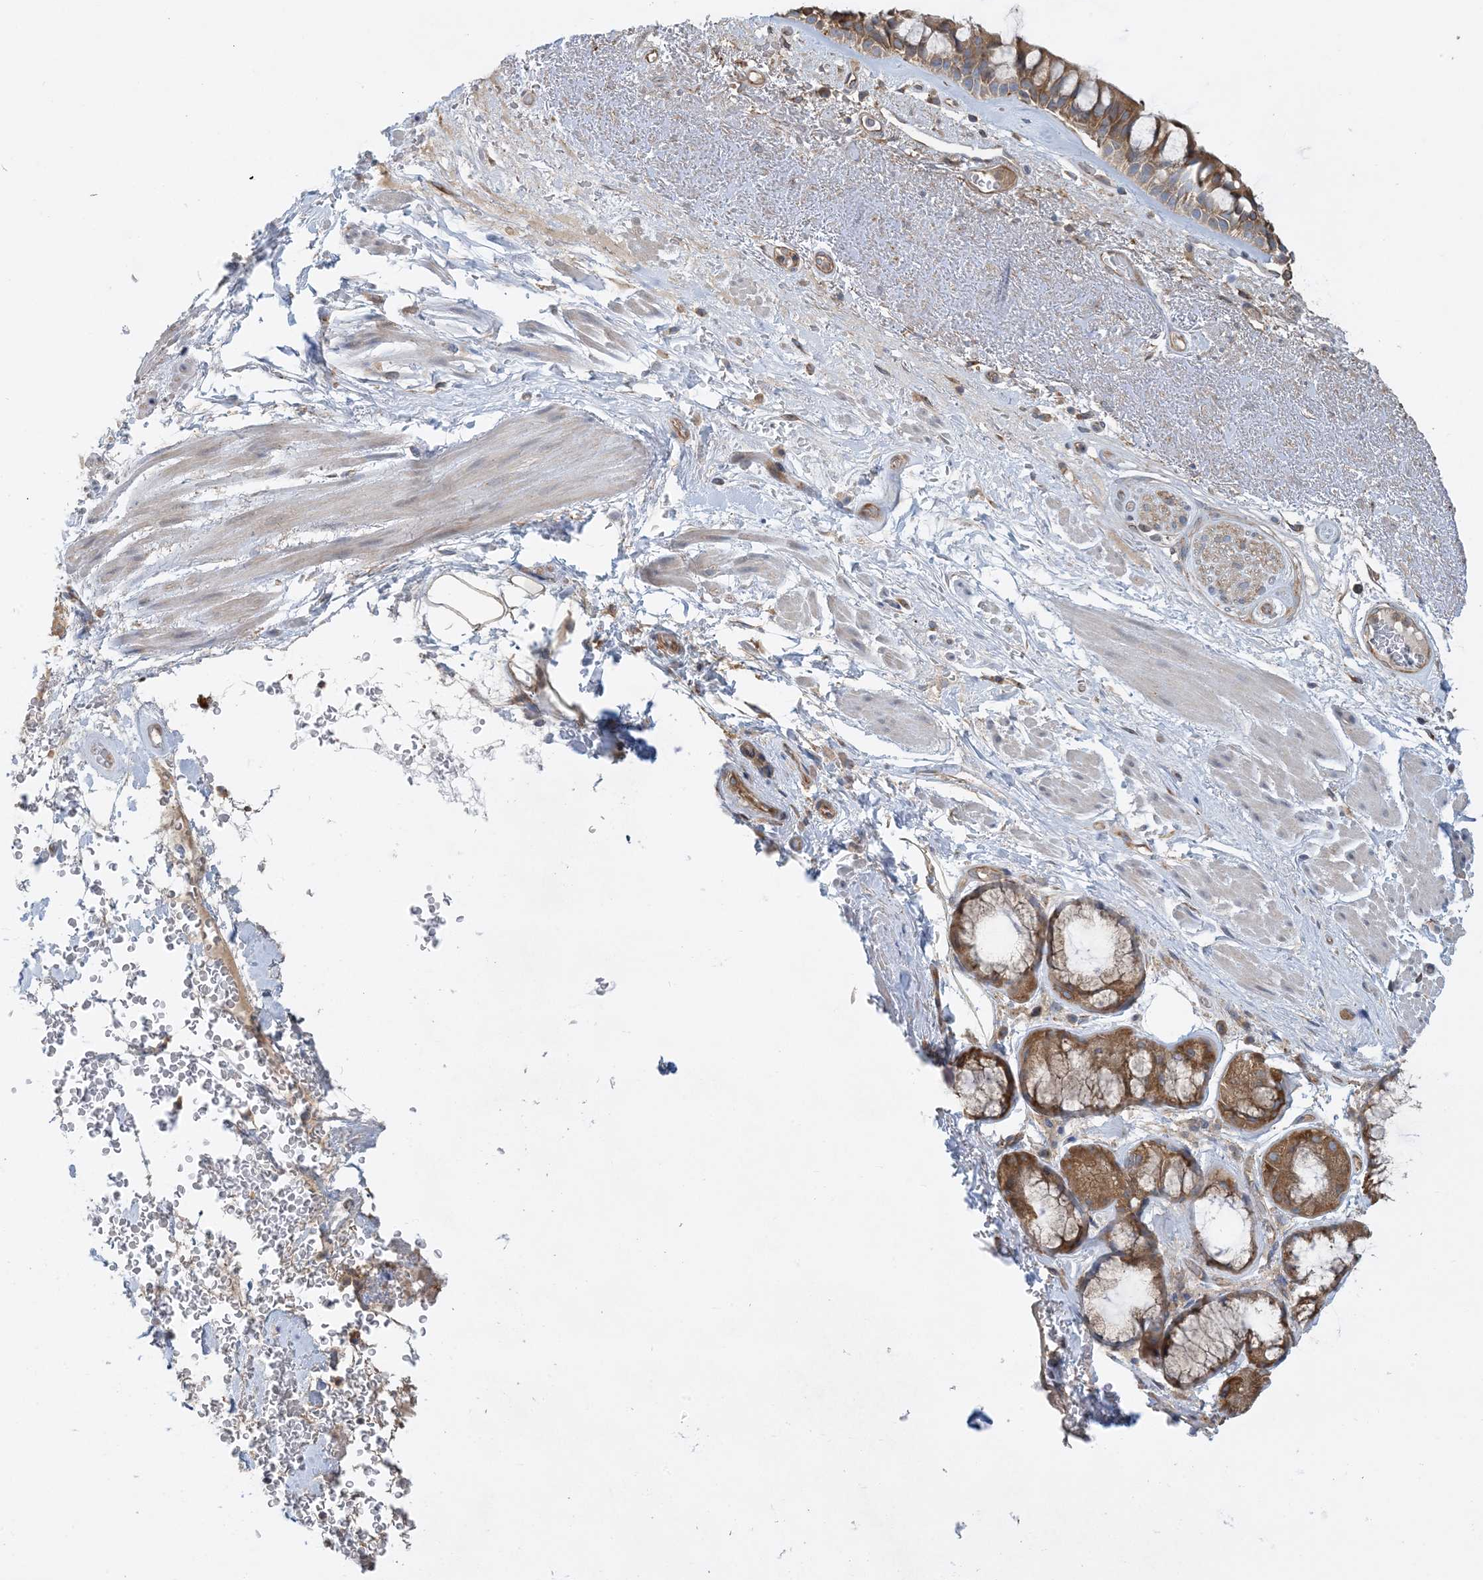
{"staining": {"intensity": "moderate", "quantity": ">75%", "location": "cytoplasmic/membranous"}, "tissue": "bronchus", "cell_type": "Respiratory epithelial cells", "image_type": "normal", "snomed": [{"axis": "morphology", "description": "Normal tissue, NOS"}, {"axis": "morphology", "description": "Squamous cell carcinoma, NOS"}, {"axis": "topography", "description": "Lymph node"}, {"axis": "topography", "description": "Bronchus"}, {"axis": "topography", "description": "Lung"}], "caption": "Protein staining exhibits moderate cytoplasmic/membranous staining in approximately >75% of respiratory epithelial cells in benign bronchus.", "gene": "SIDT1", "patient": {"sex": "male", "age": 66}}